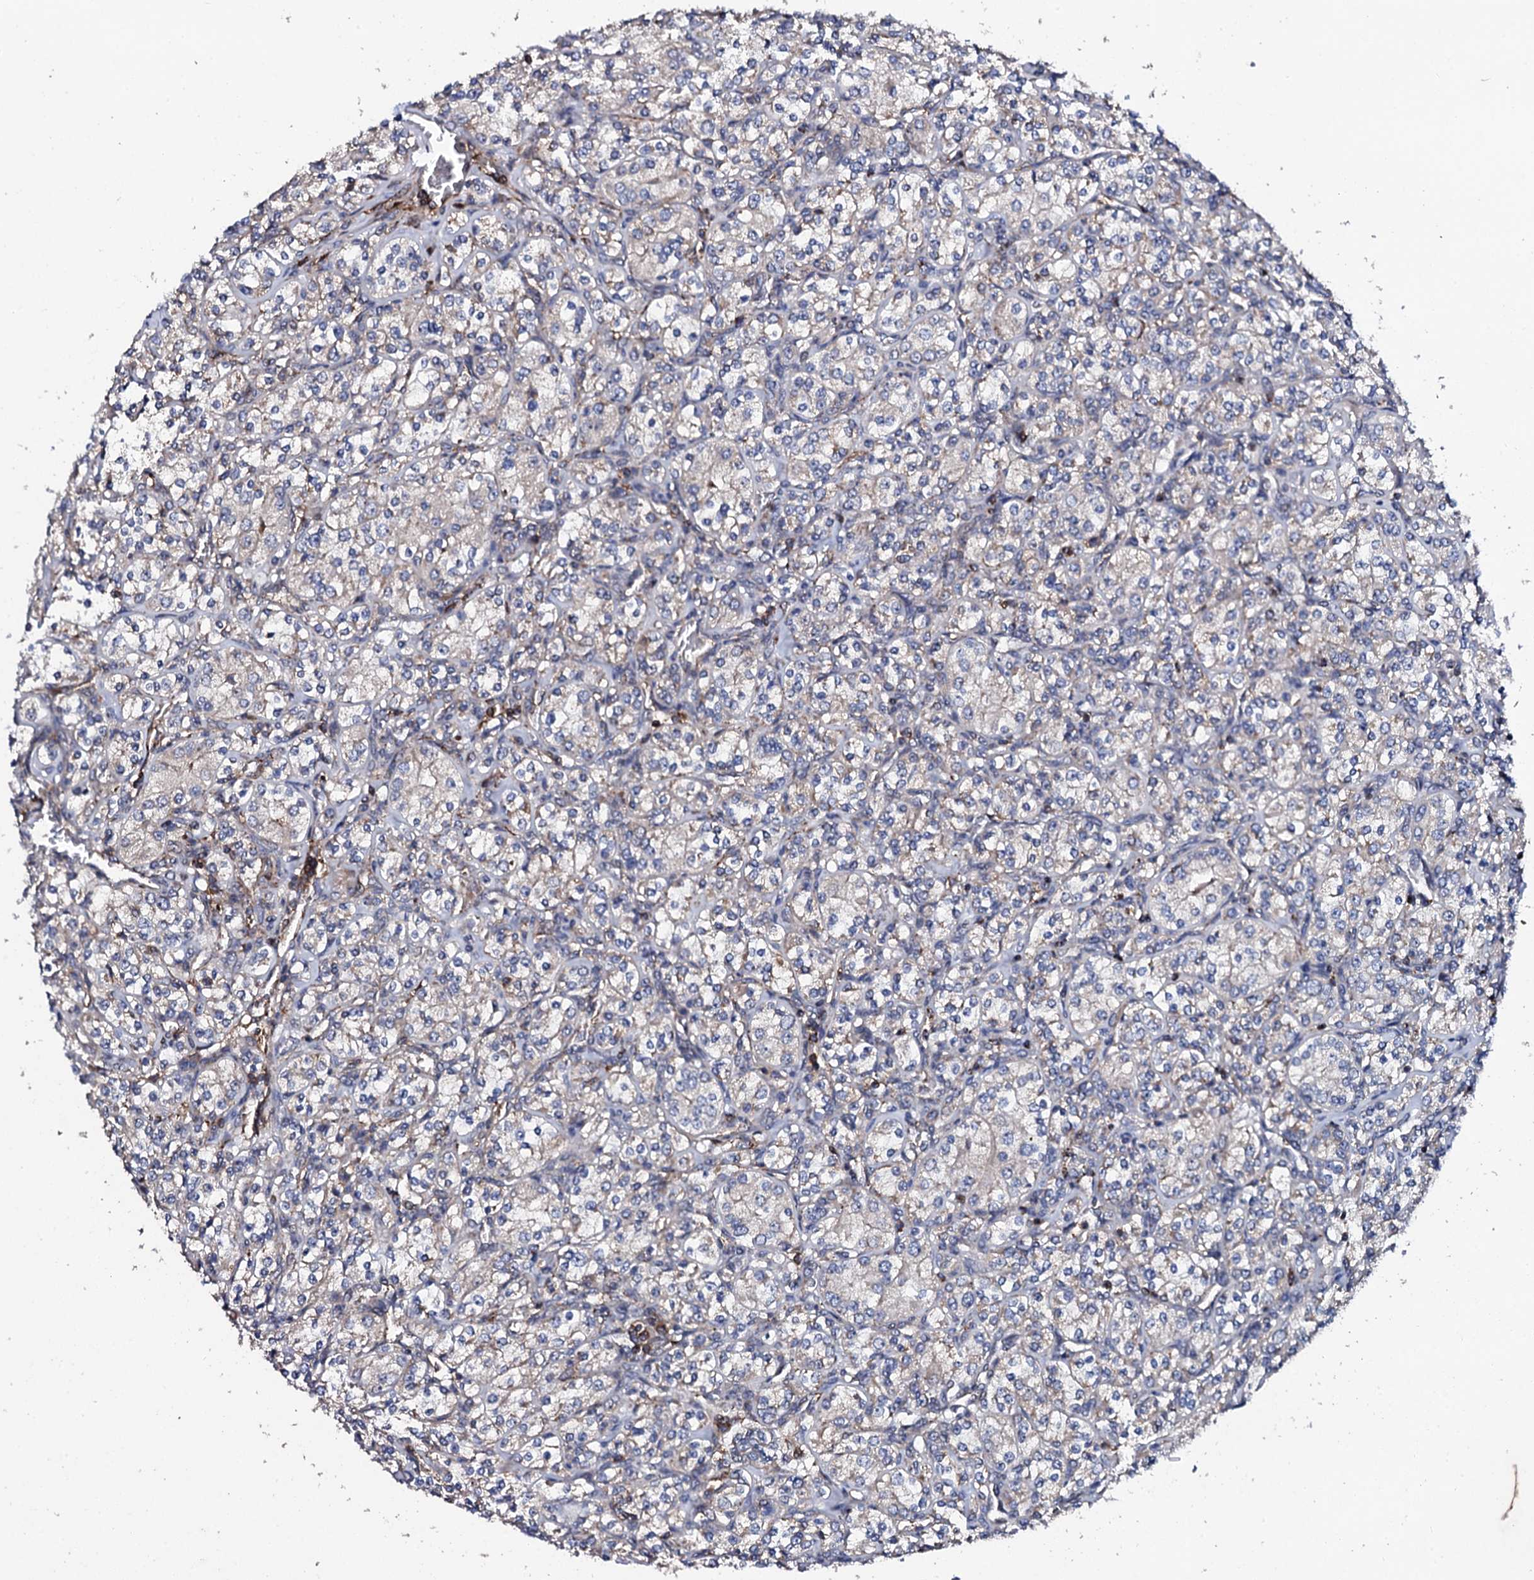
{"staining": {"intensity": "weak", "quantity": "<25%", "location": "cytoplasmic/membranous"}, "tissue": "renal cancer", "cell_type": "Tumor cells", "image_type": "cancer", "snomed": [{"axis": "morphology", "description": "Adenocarcinoma, NOS"}, {"axis": "topography", "description": "Kidney"}], "caption": "High magnification brightfield microscopy of adenocarcinoma (renal) stained with DAB (3,3'-diaminobenzidine) (brown) and counterstained with hematoxylin (blue): tumor cells show no significant positivity. Brightfield microscopy of IHC stained with DAB (brown) and hematoxylin (blue), captured at high magnification.", "gene": "GTPBP4", "patient": {"sex": "male", "age": 77}}